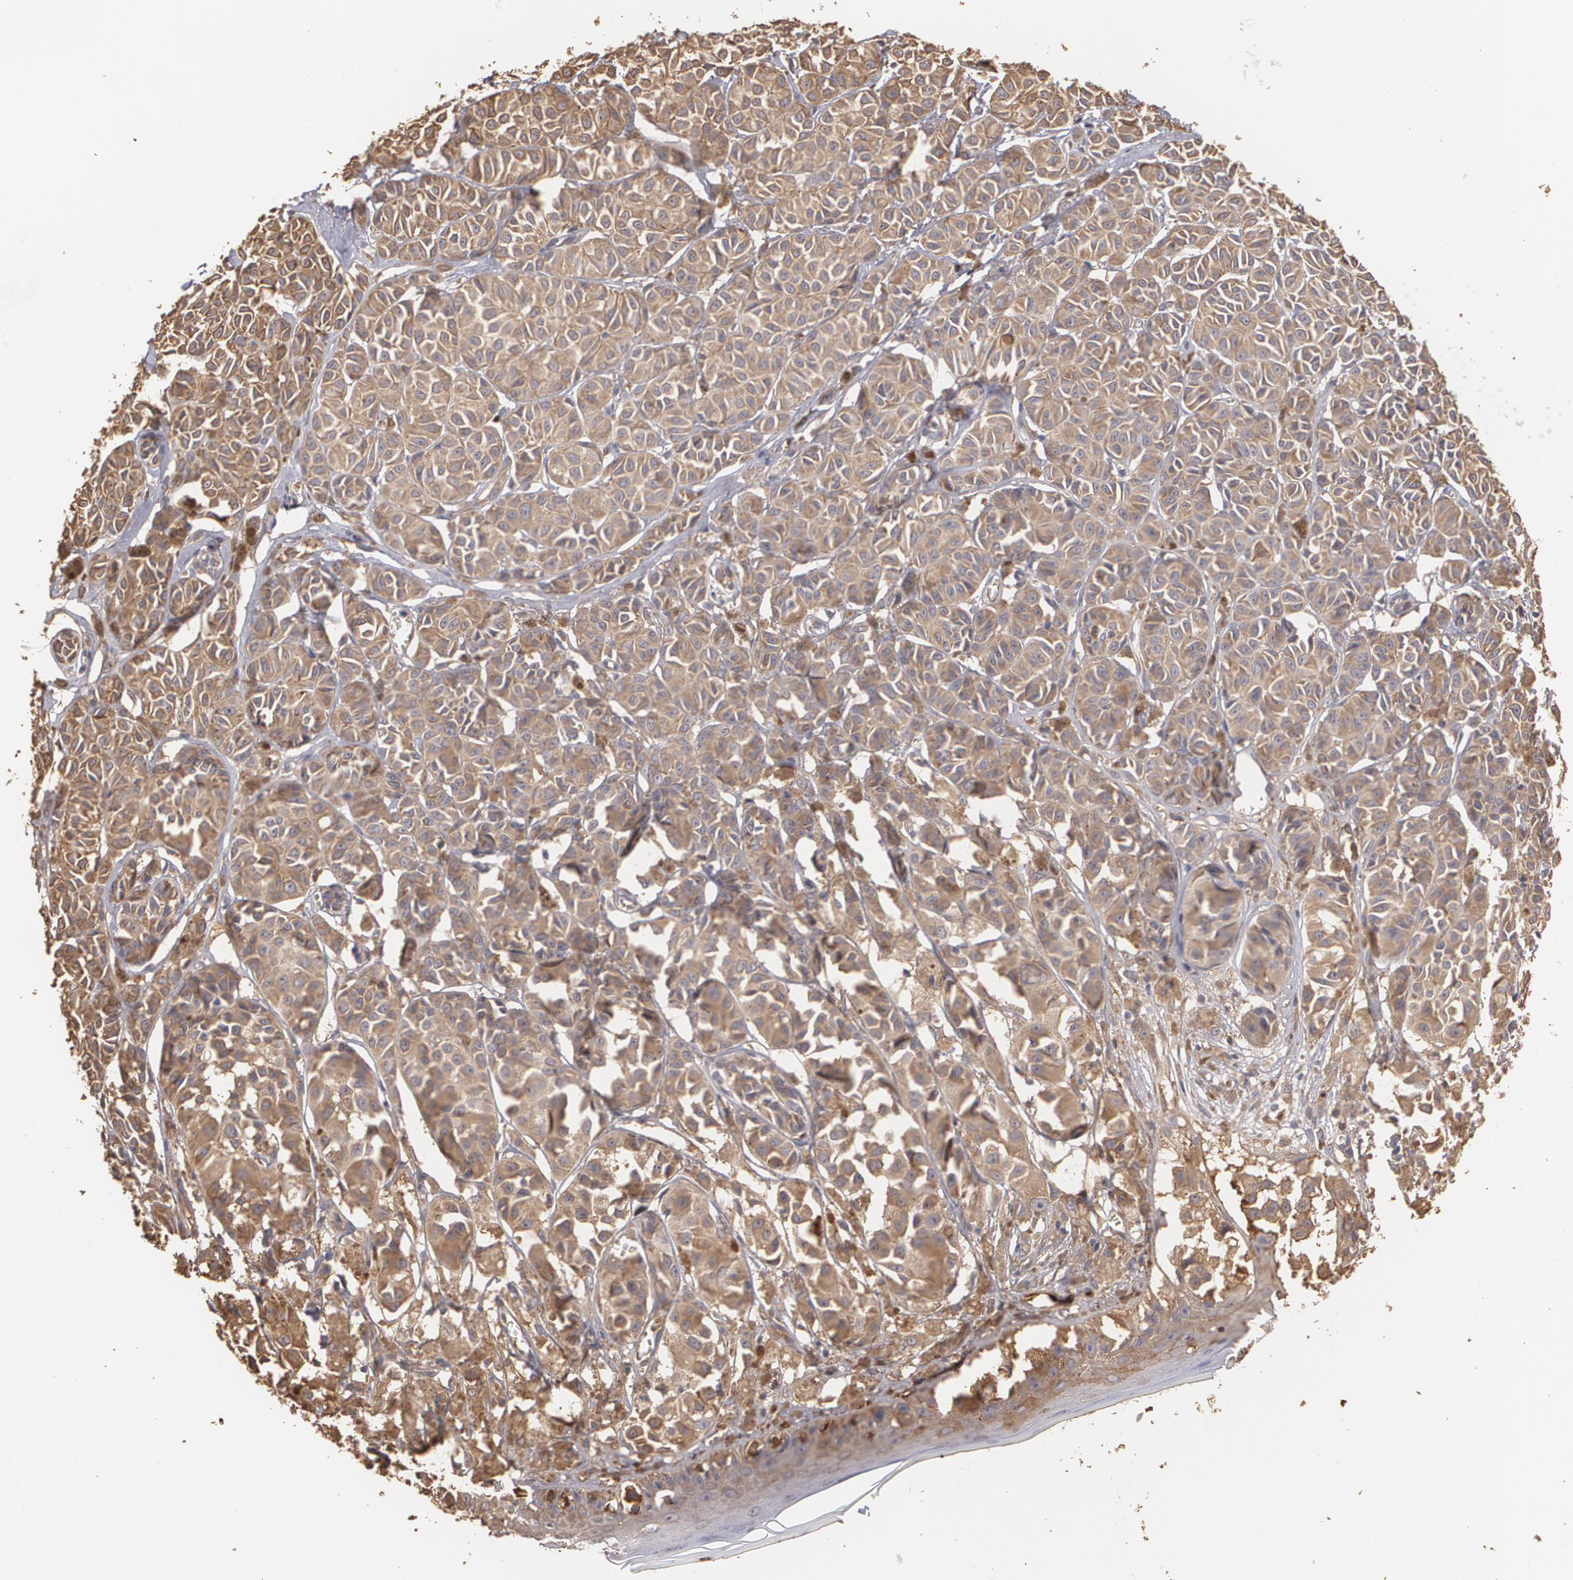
{"staining": {"intensity": "moderate", "quantity": ">75%", "location": "cytoplasmic/membranous"}, "tissue": "melanoma", "cell_type": "Tumor cells", "image_type": "cancer", "snomed": [{"axis": "morphology", "description": "Malignant melanoma, NOS"}, {"axis": "topography", "description": "Skin"}], "caption": "IHC of human melanoma displays medium levels of moderate cytoplasmic/membranous staining in approximately >75% of tumor cells.", "gene": "PON1", "patient": {"sex": "male", "age": 76}}